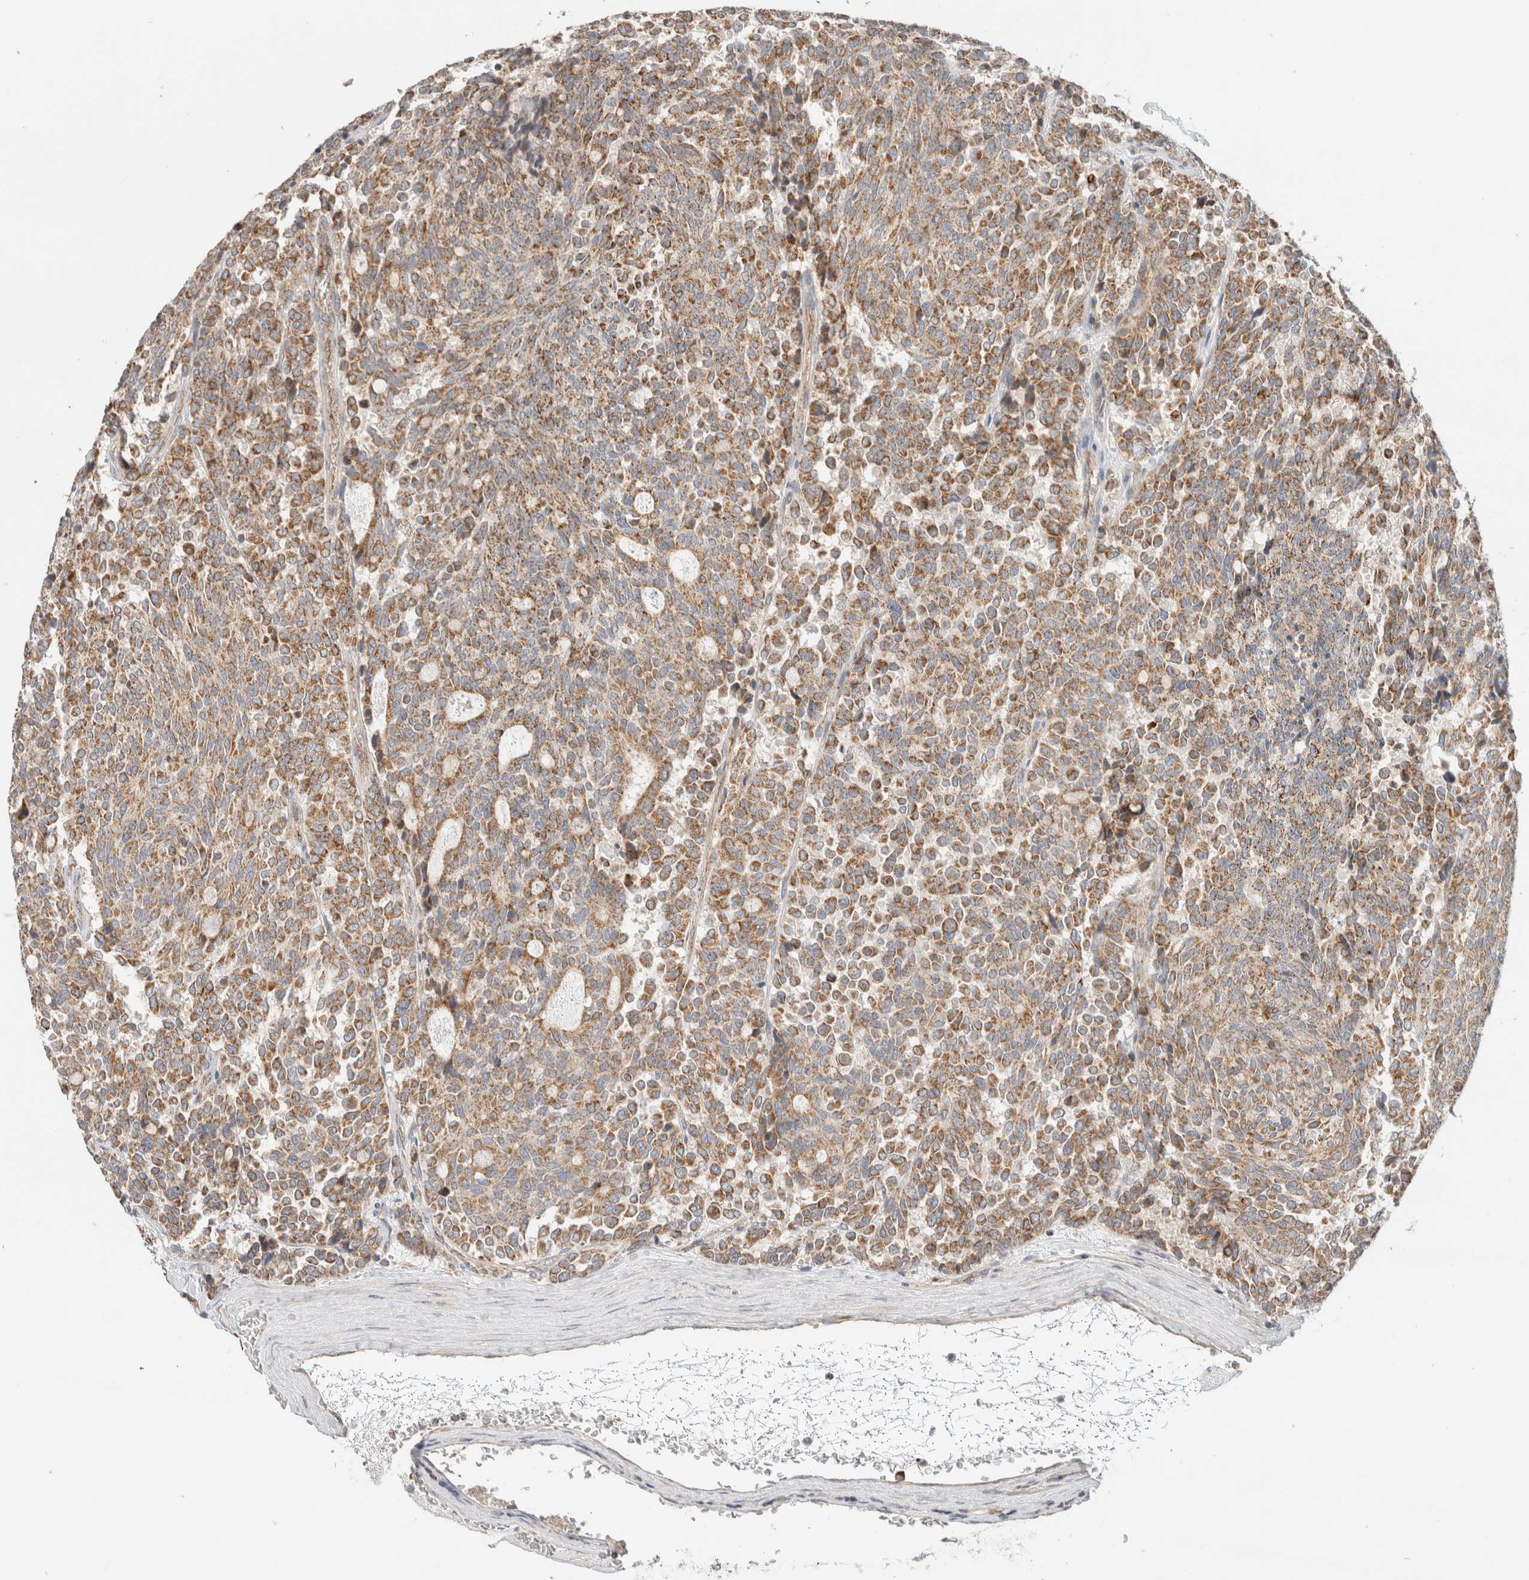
{"staining": {"intensity": "strong", "quantity": ">75%", "location": "cytoplasmic/membranous"}, "tissue": "carcinoid", "cell_type": "Tumor cells", "image_type": "cancer", "snomed": [{"axis": "morphology", "description": "Carcinoid, malignant, NOS"}, {"axis": "topography", "description": "Pancreas"}], "caption": "DAB immunohistochemical staining of carcinoid demonstrates strong cytoplasmic/membranous protein expression in approximately >75% of tumor cells.", "gene": "MRM3", "patient": {"sex": "female", "age": 54}}